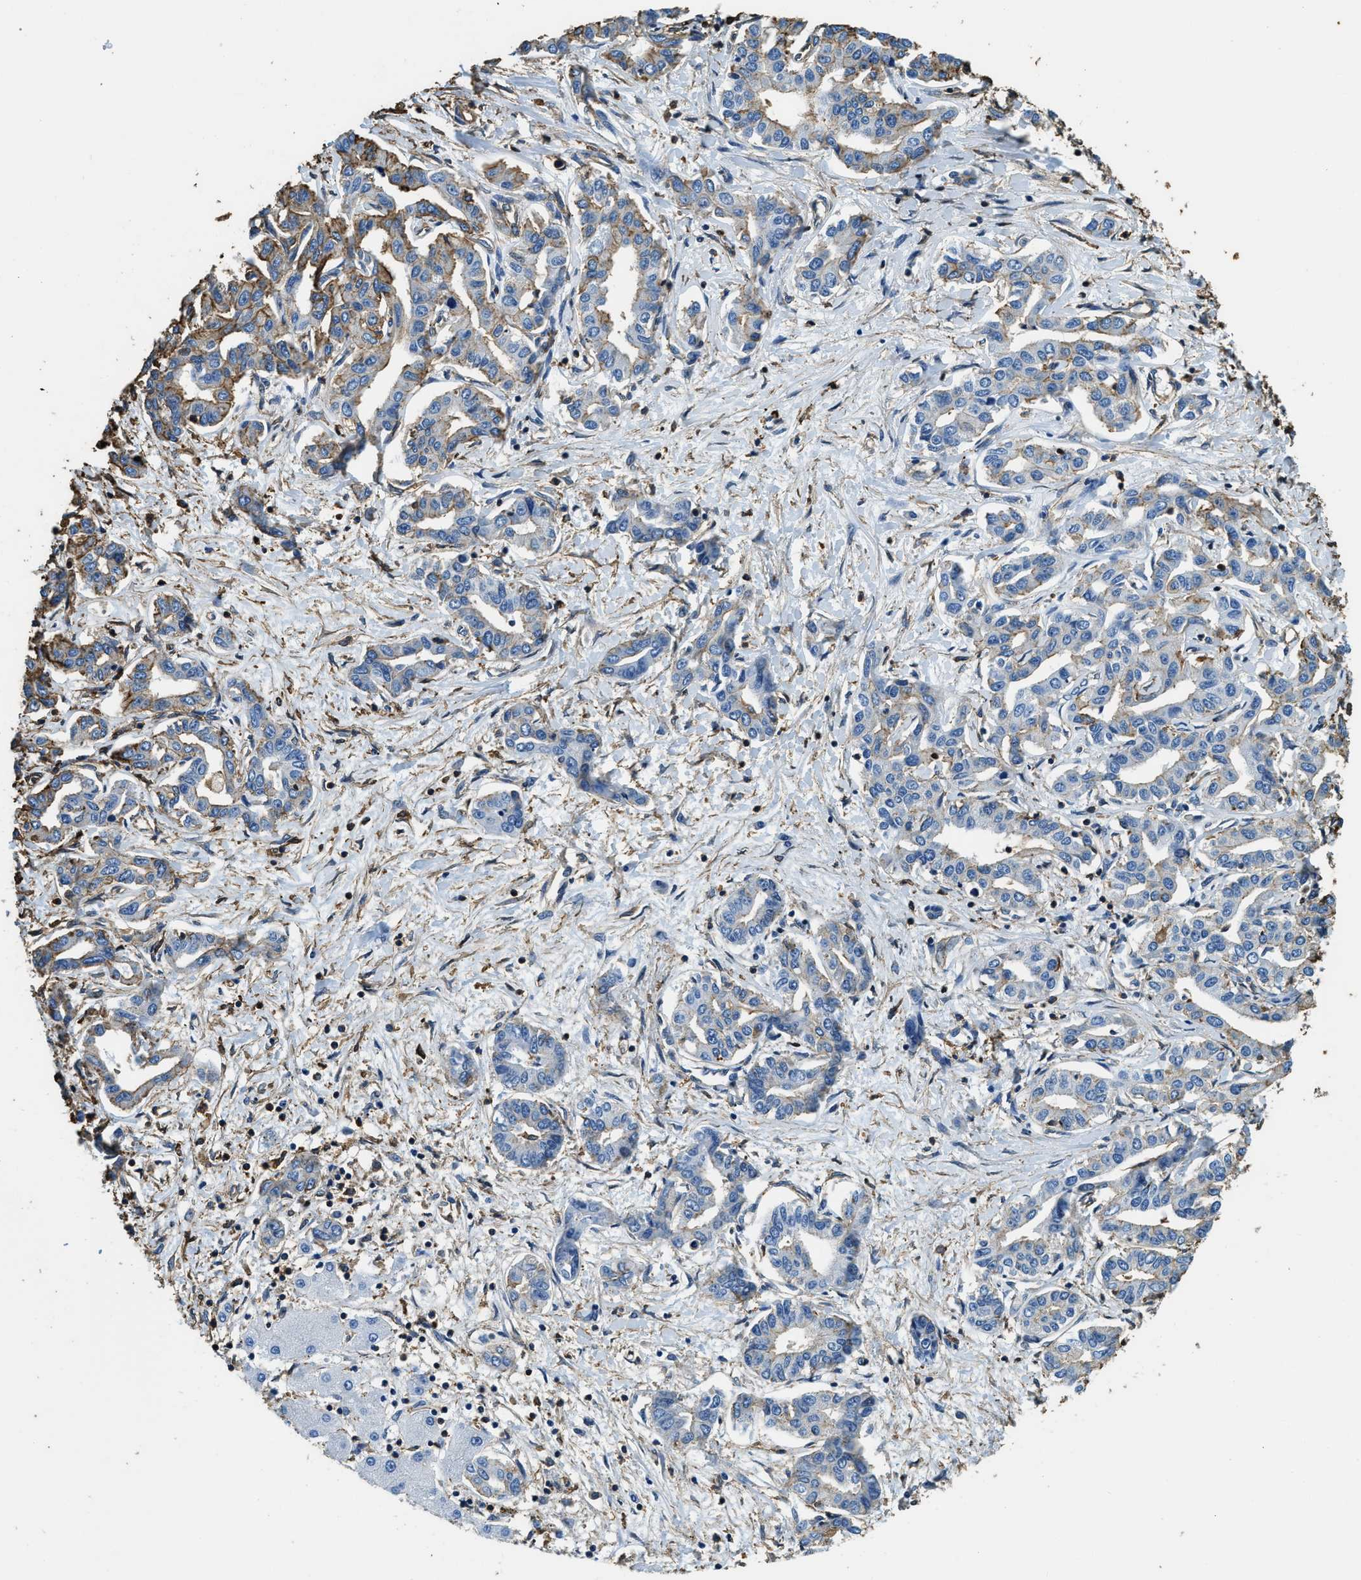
{"staining": {"intensity": "moderate", "quantity": "<25%", "location": "cytoplasmic/membranous"}, "tissue": "liver cancer", "cell_type": "Tumor cells", "image_type": "cancer", "snomed": [{"axis": "morphology", "description": "Cholangiocarcinoma"}, {"axis": "topography", "description": "Liver"}], "caption": "DAB (3,3'-diaminobenzidine) immunohistochemical staining of human liver cancer shows moderate cytoplasmic/membranous protein staining in about <25% of tumor cells. Nuclei are stained in blue.", "gene": "ACCS", "patient": {"sex": "male", "age": 59}}